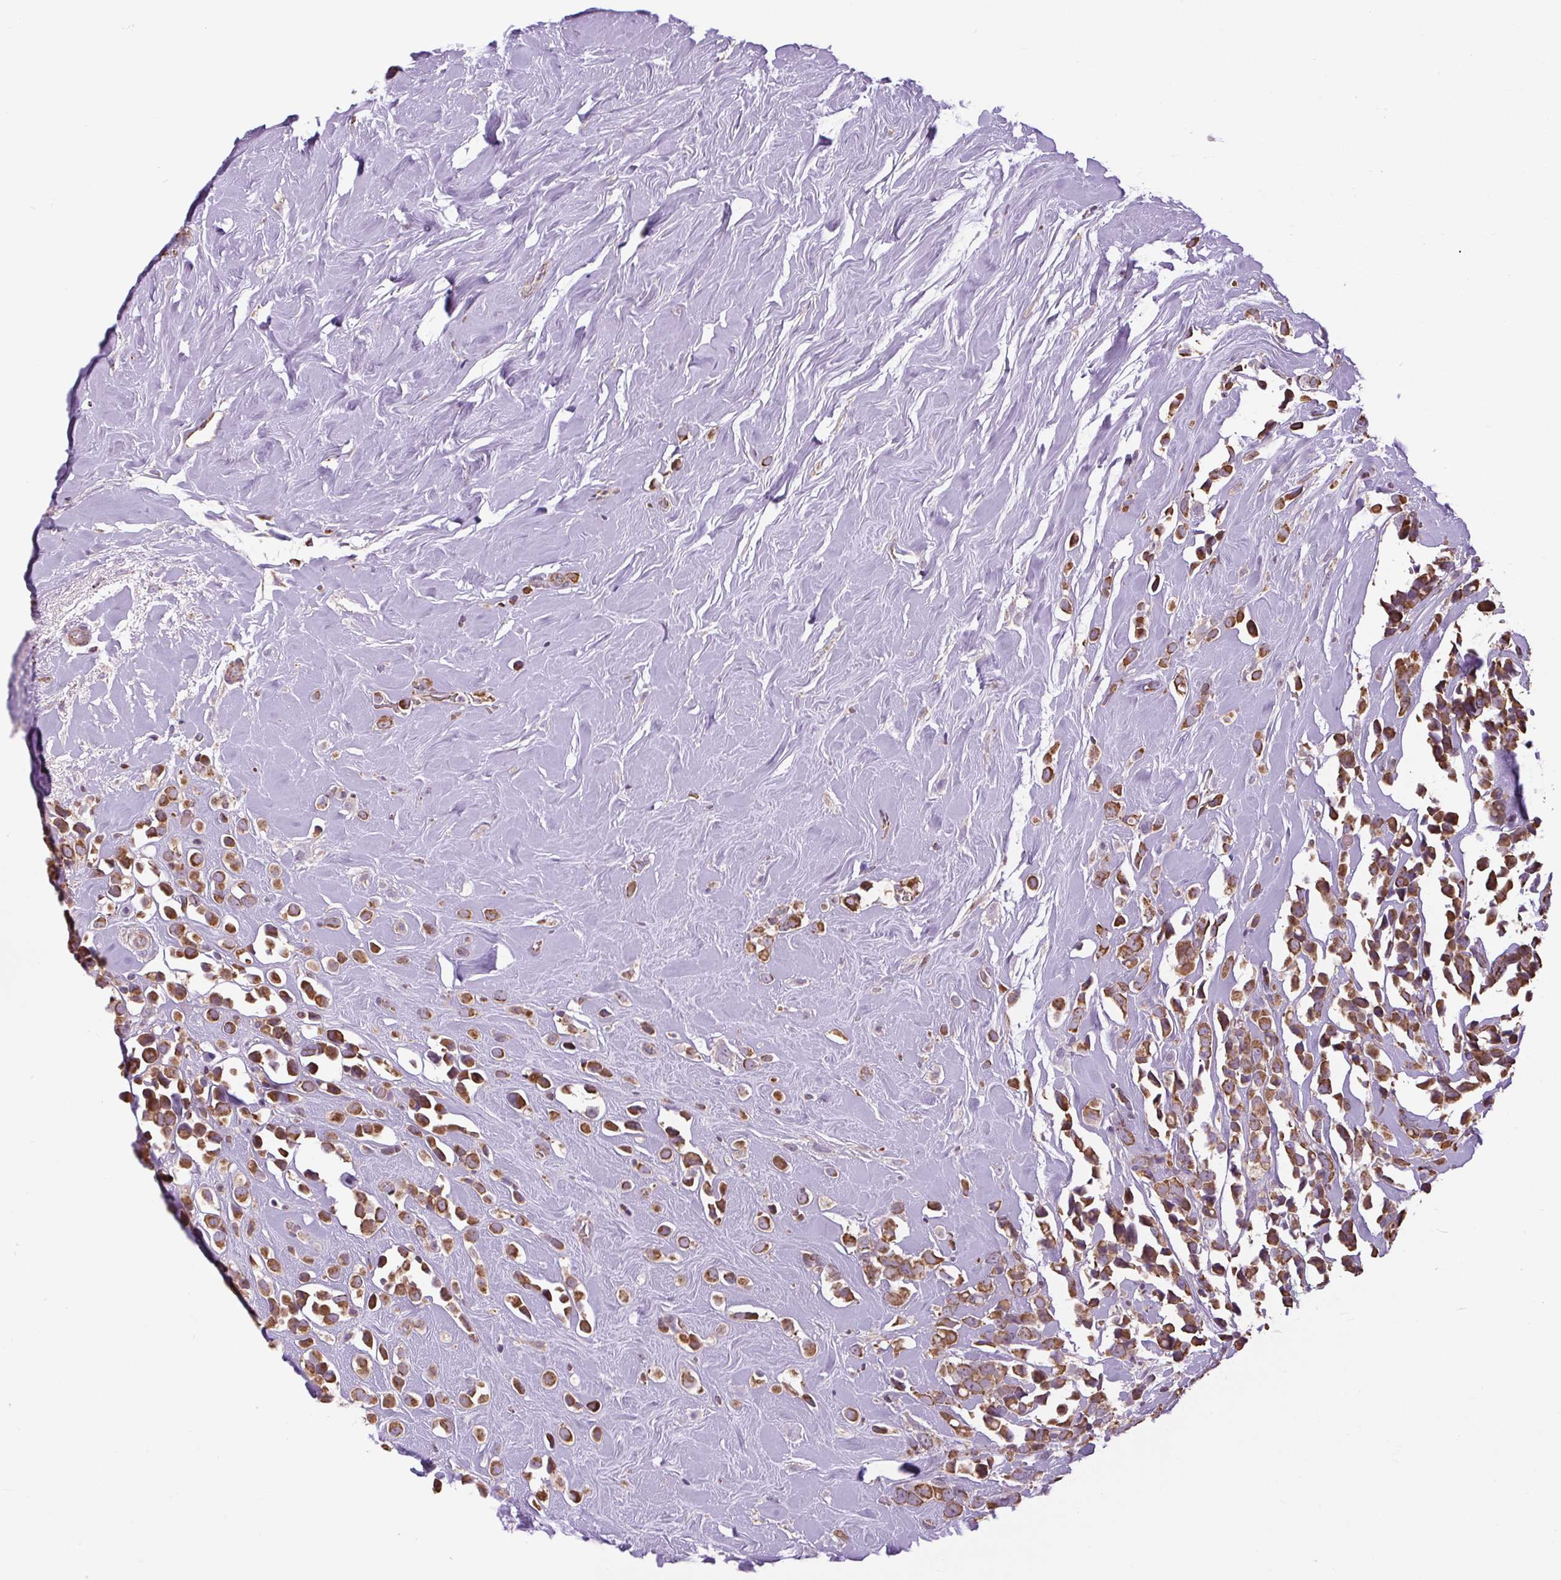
{"staining": {"intensity": "strong", "quantity": ">75%", "location": "cytoplasmic/membranous"}, "tissue": "breast cancer", "cell_type": "Tumor cells", "image_type": "cancer", "snomed": [{"axis": "morphology", "description": "Duct carcinoma"}, {"axis": "topography", "description": "Breast"}], "caption": "This photomicrograph reveals IHC staining of human breast cancer (intraductal carcinoma), with high strong cytoplasmic/membranous positivity in about >75% of tumor cells.", "gene": "PLCG1", "patient": {"sex": "female", "age": 80}}